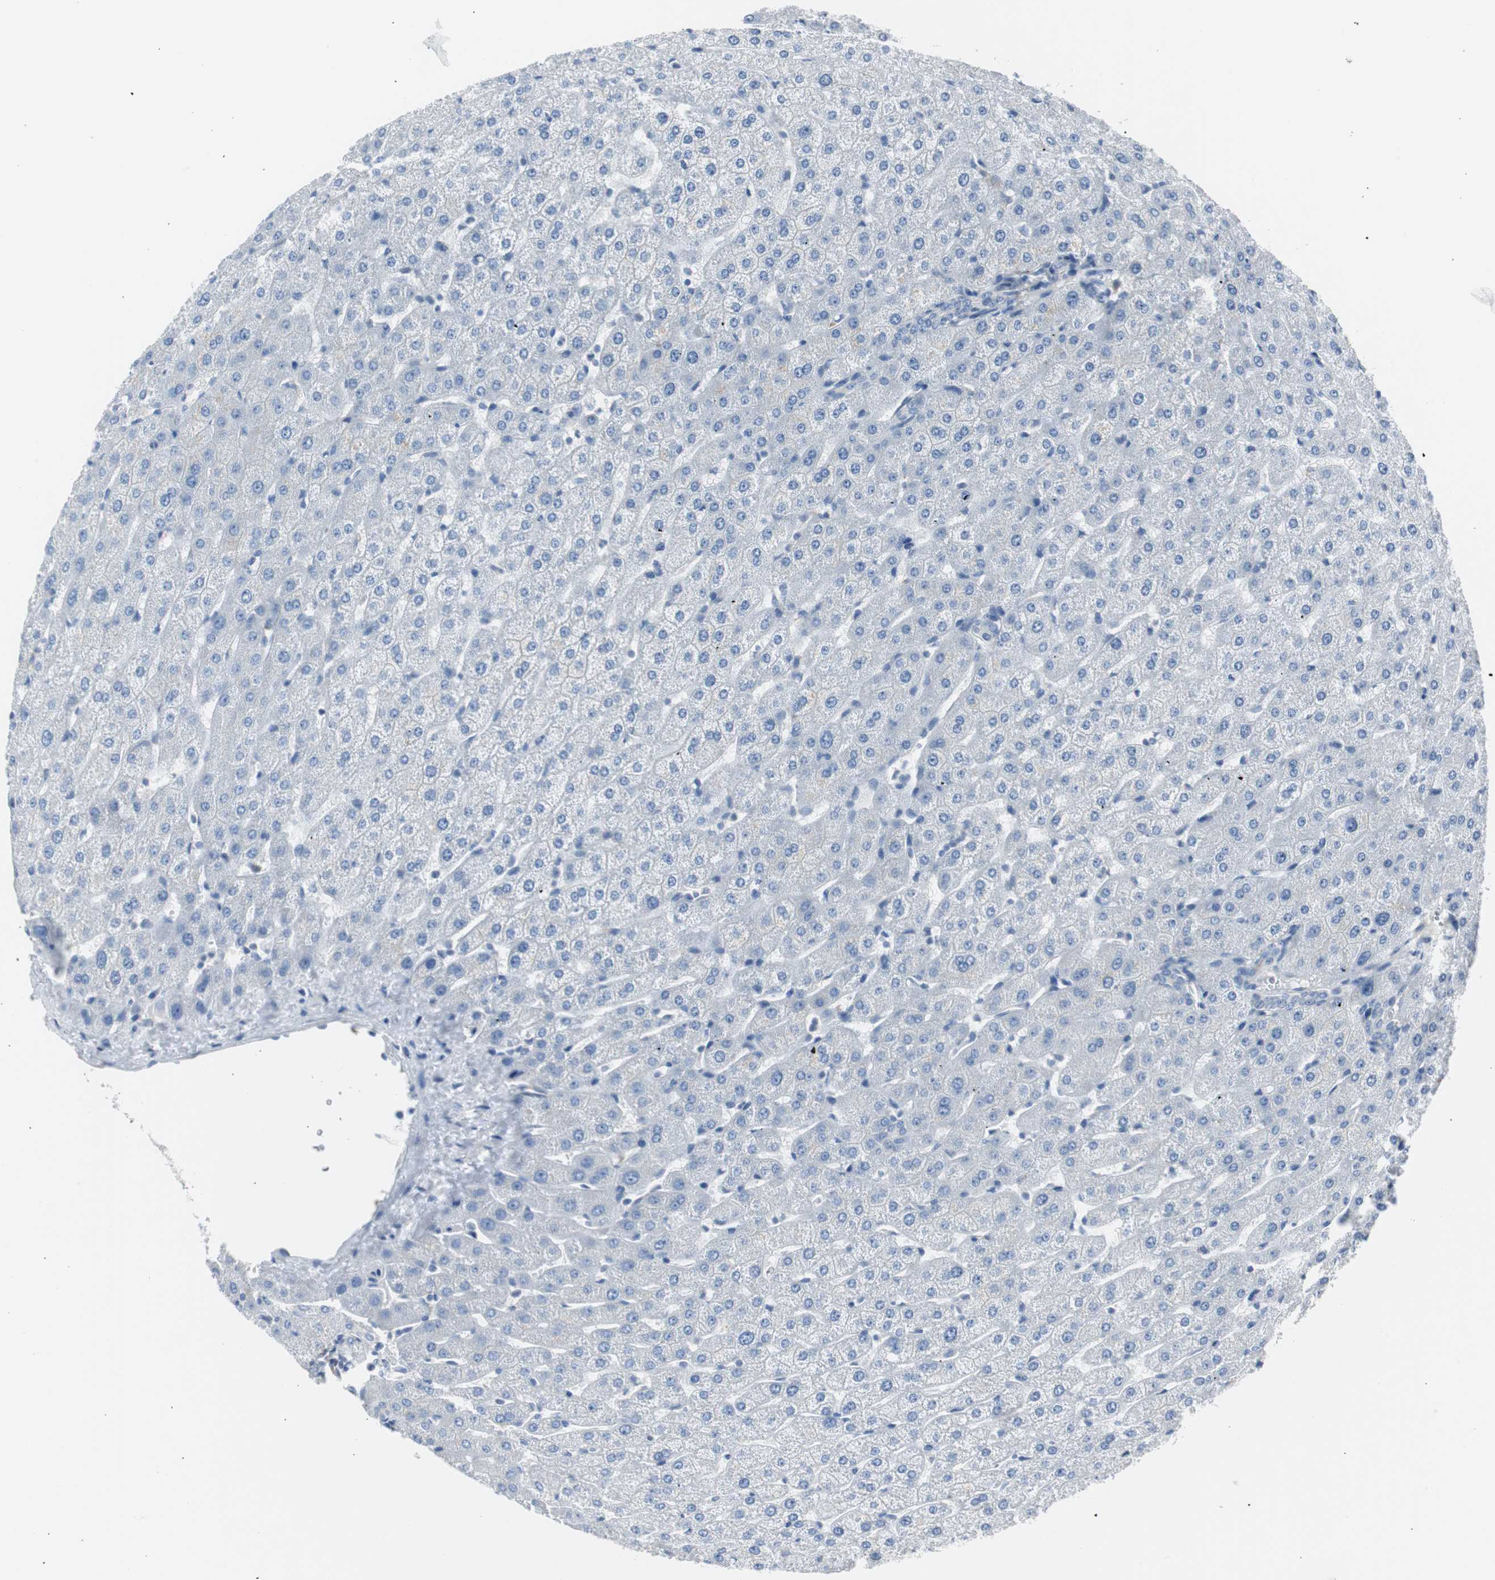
{"staining": {"intensity": "negative", "quantity": "none", "location": "none"}, "tissue": "liver", "cell_type": "Cholangiocytes", "image_type": "normal", "snomed": [{"axis": "morphology", "description": "Normal tissue, NOS"}, {"axis": "morphology", "description": "Fibrosis, NOS"}, {"axis": "topography", "description": "Liver"}], "caption": "A micrograph of human liver is negative for staining in cholangiocytes. (Brightfield microscopy of DAB (3,3'-diaminobenzidine) immunohistochemistry at high magnification).", "gene": "RPS12", "patient": {"sex": "female", "age": 29}}